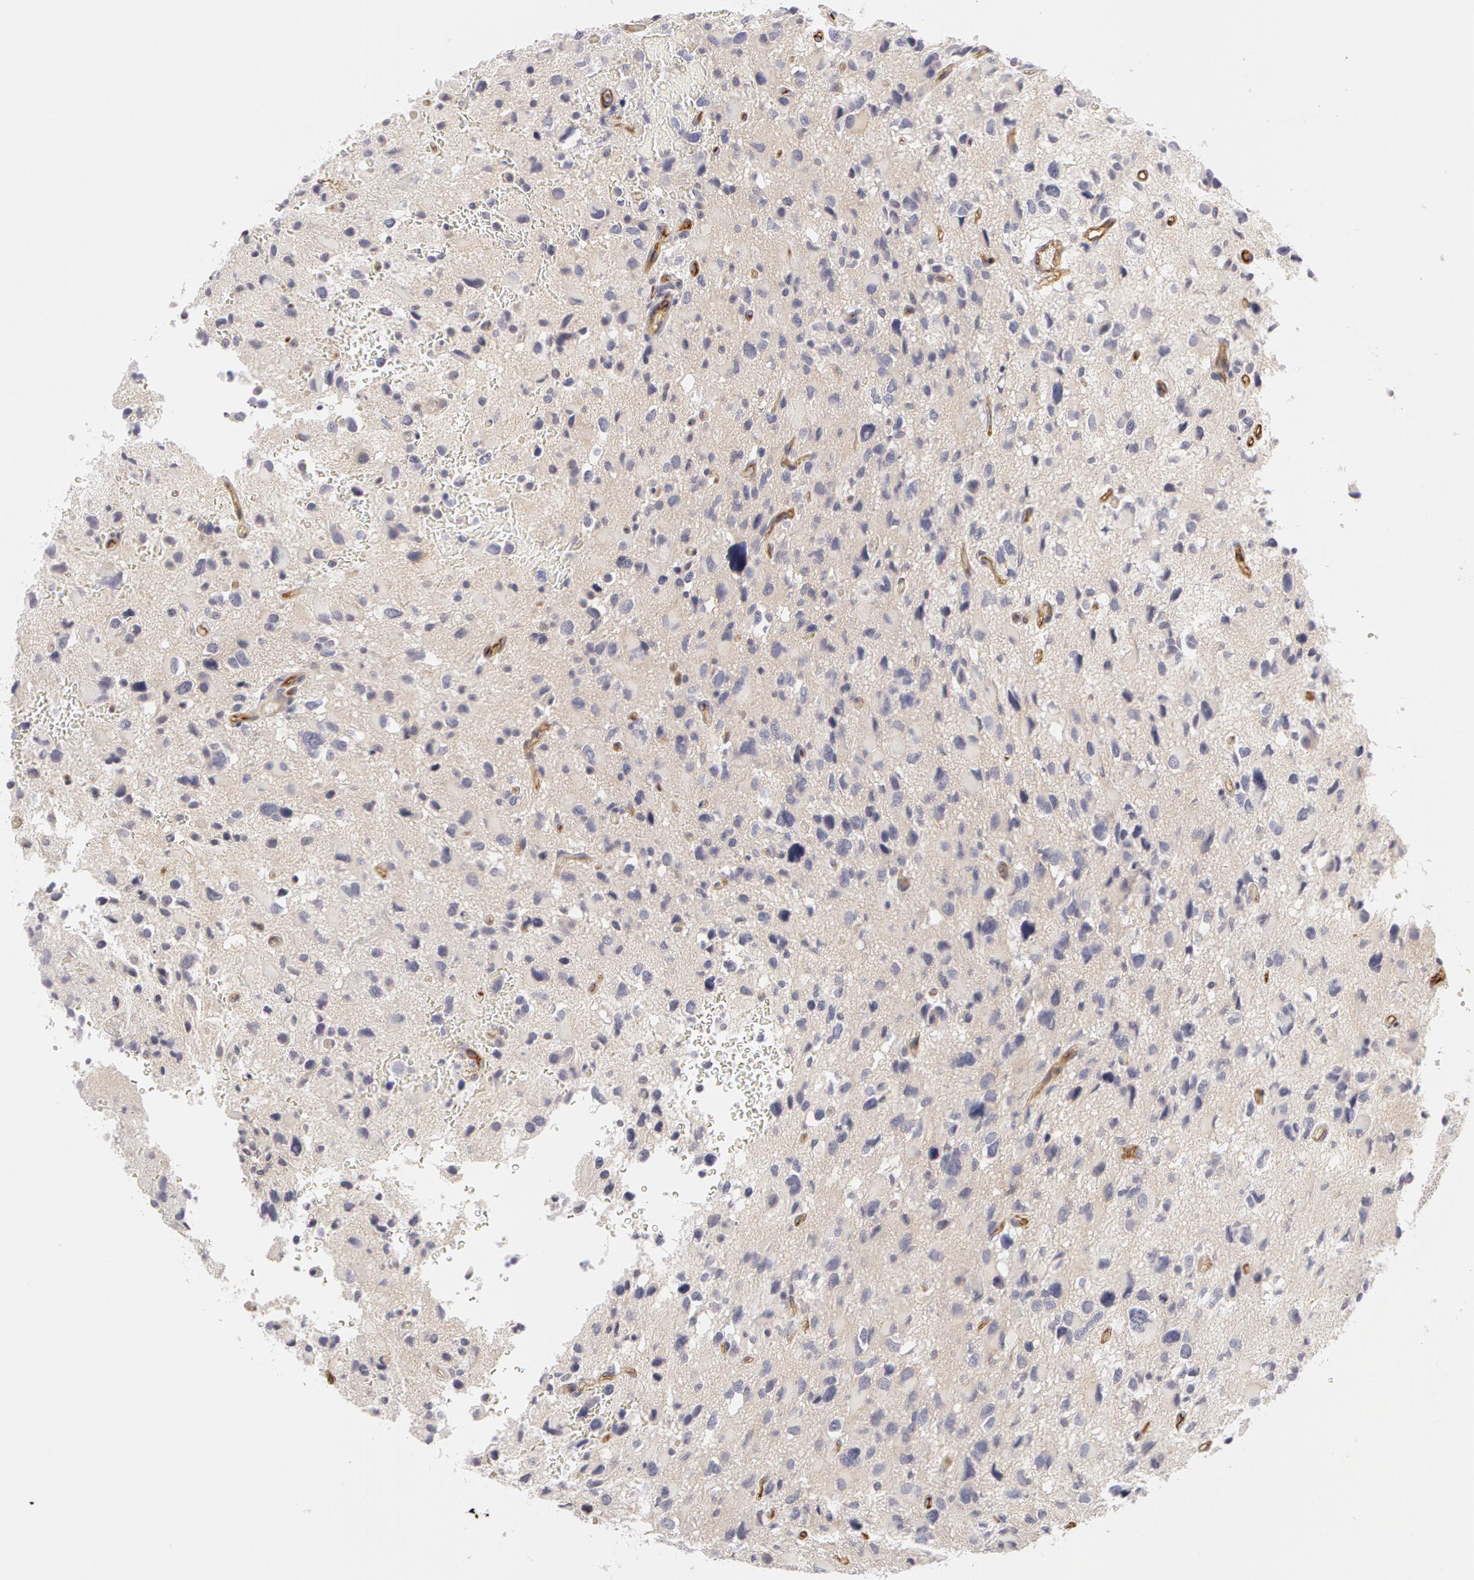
{"staining": {"intensity": "negative", "quantity": "none", "location": "none"}, "tissue": "glioma", "cell_type": "Tumor cells", "image_type": "cancer", "snomed": [{"axis": "morphology", "description": "Glioma, malignant, High grade"}, {"axis": "topography", "description": "Brain"}], "caption": "Immunohistochemistry histopathology image of neoplastic tissue: glioma stained with DAB (3,3'-diaminobenzidine) shows no significant protein expression in tumor cells. The staining was performed using DAB (3,3'-diaminobenzidine) to visualize the protein expression in brown, while the nuclei were stained in blue with hematoxylin (Magnification: 20x).", "gene": "ABCB1", "patient": {"sex": "male", "age": 69}}